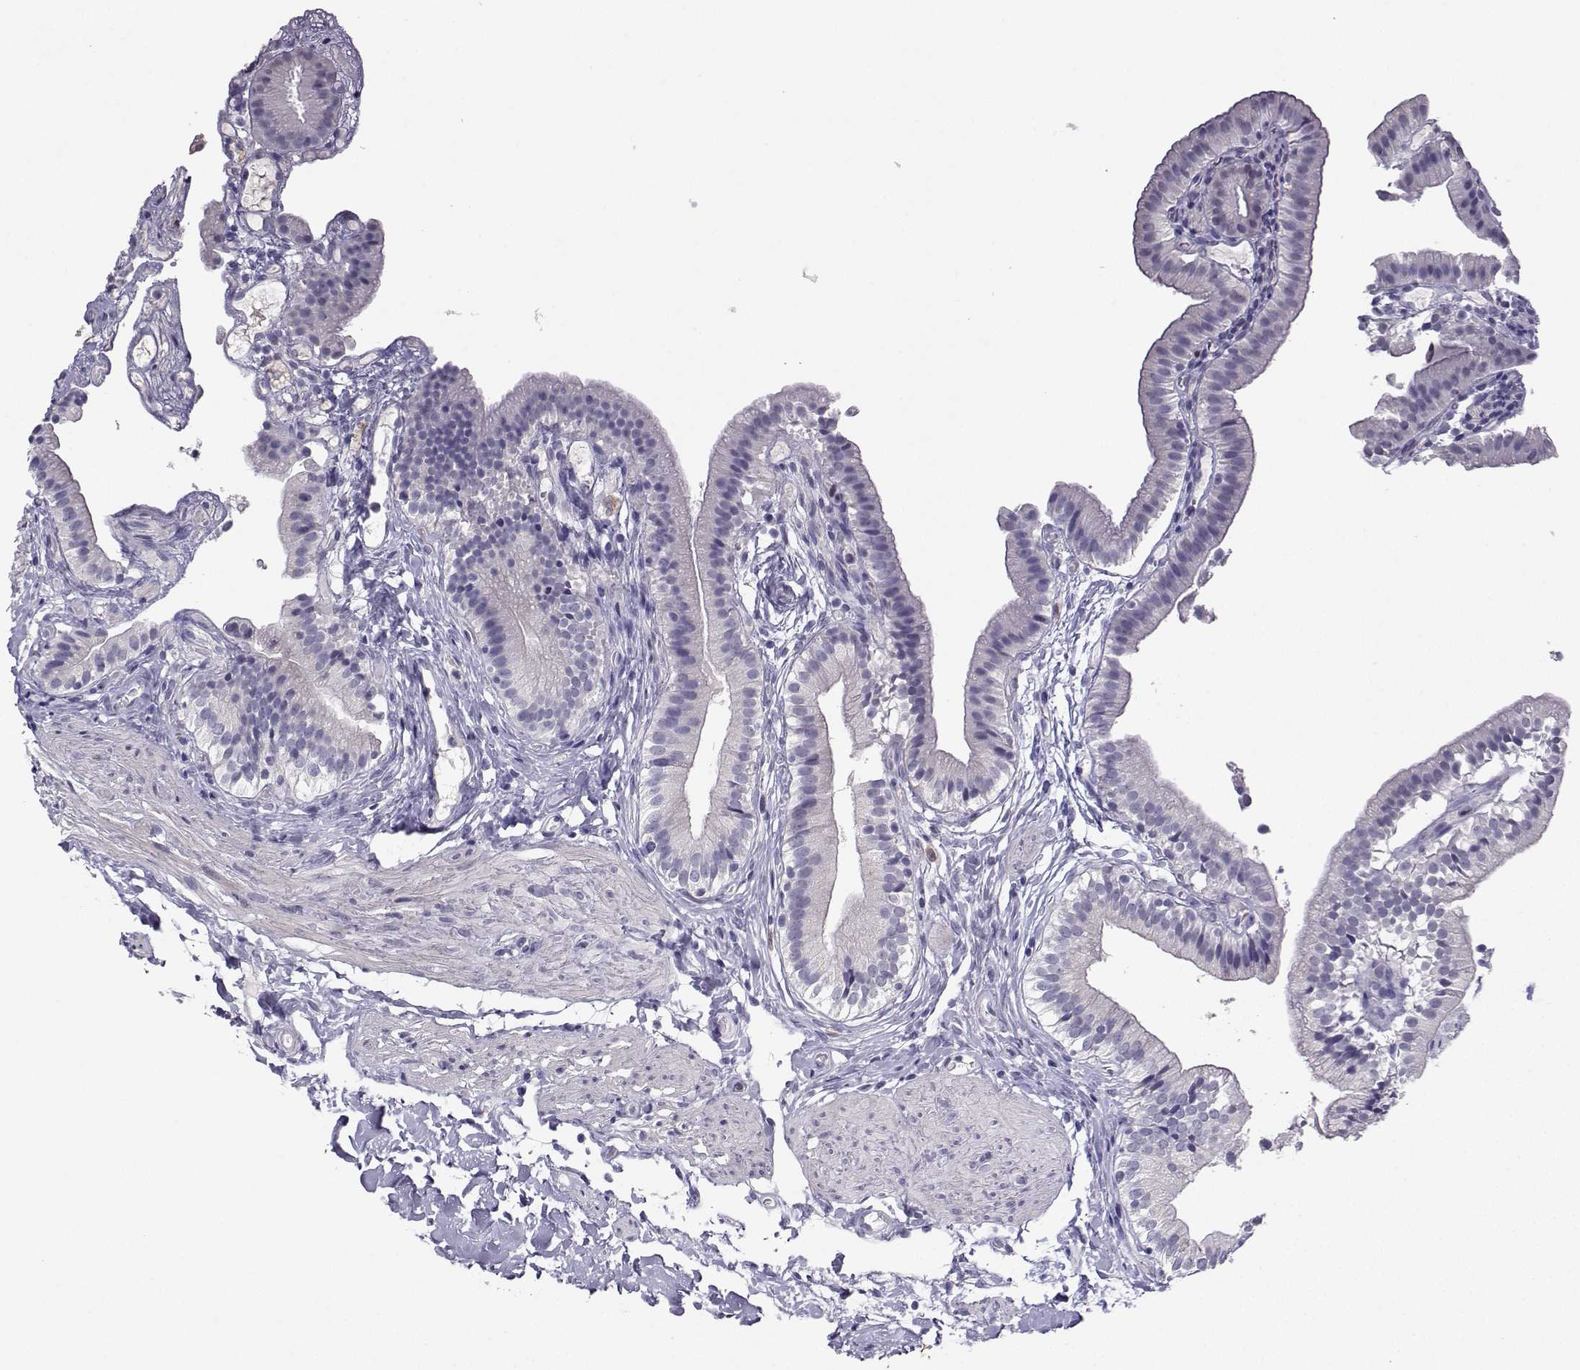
{"staining": {"intensity": "negative", "quantity": "none", "location": "none"}, "tissue": "gallbladder", "cell_type": "Glandular cells", "image_type": "normal", "snomed": [{"axis": "morphology", "description": "Normal tissue, NOS"}, {"axis": "topography", "description": "Gallbladder"}], "caption": "Glandular cells are negative for protein expression in normal human gallbladder. (DAB (3,3'-diaminobenzidine) immunohistochemistry with hematoxylin counter stain).", "gene": "TBR1", "patient": {"sex": "female", "age": 47}}